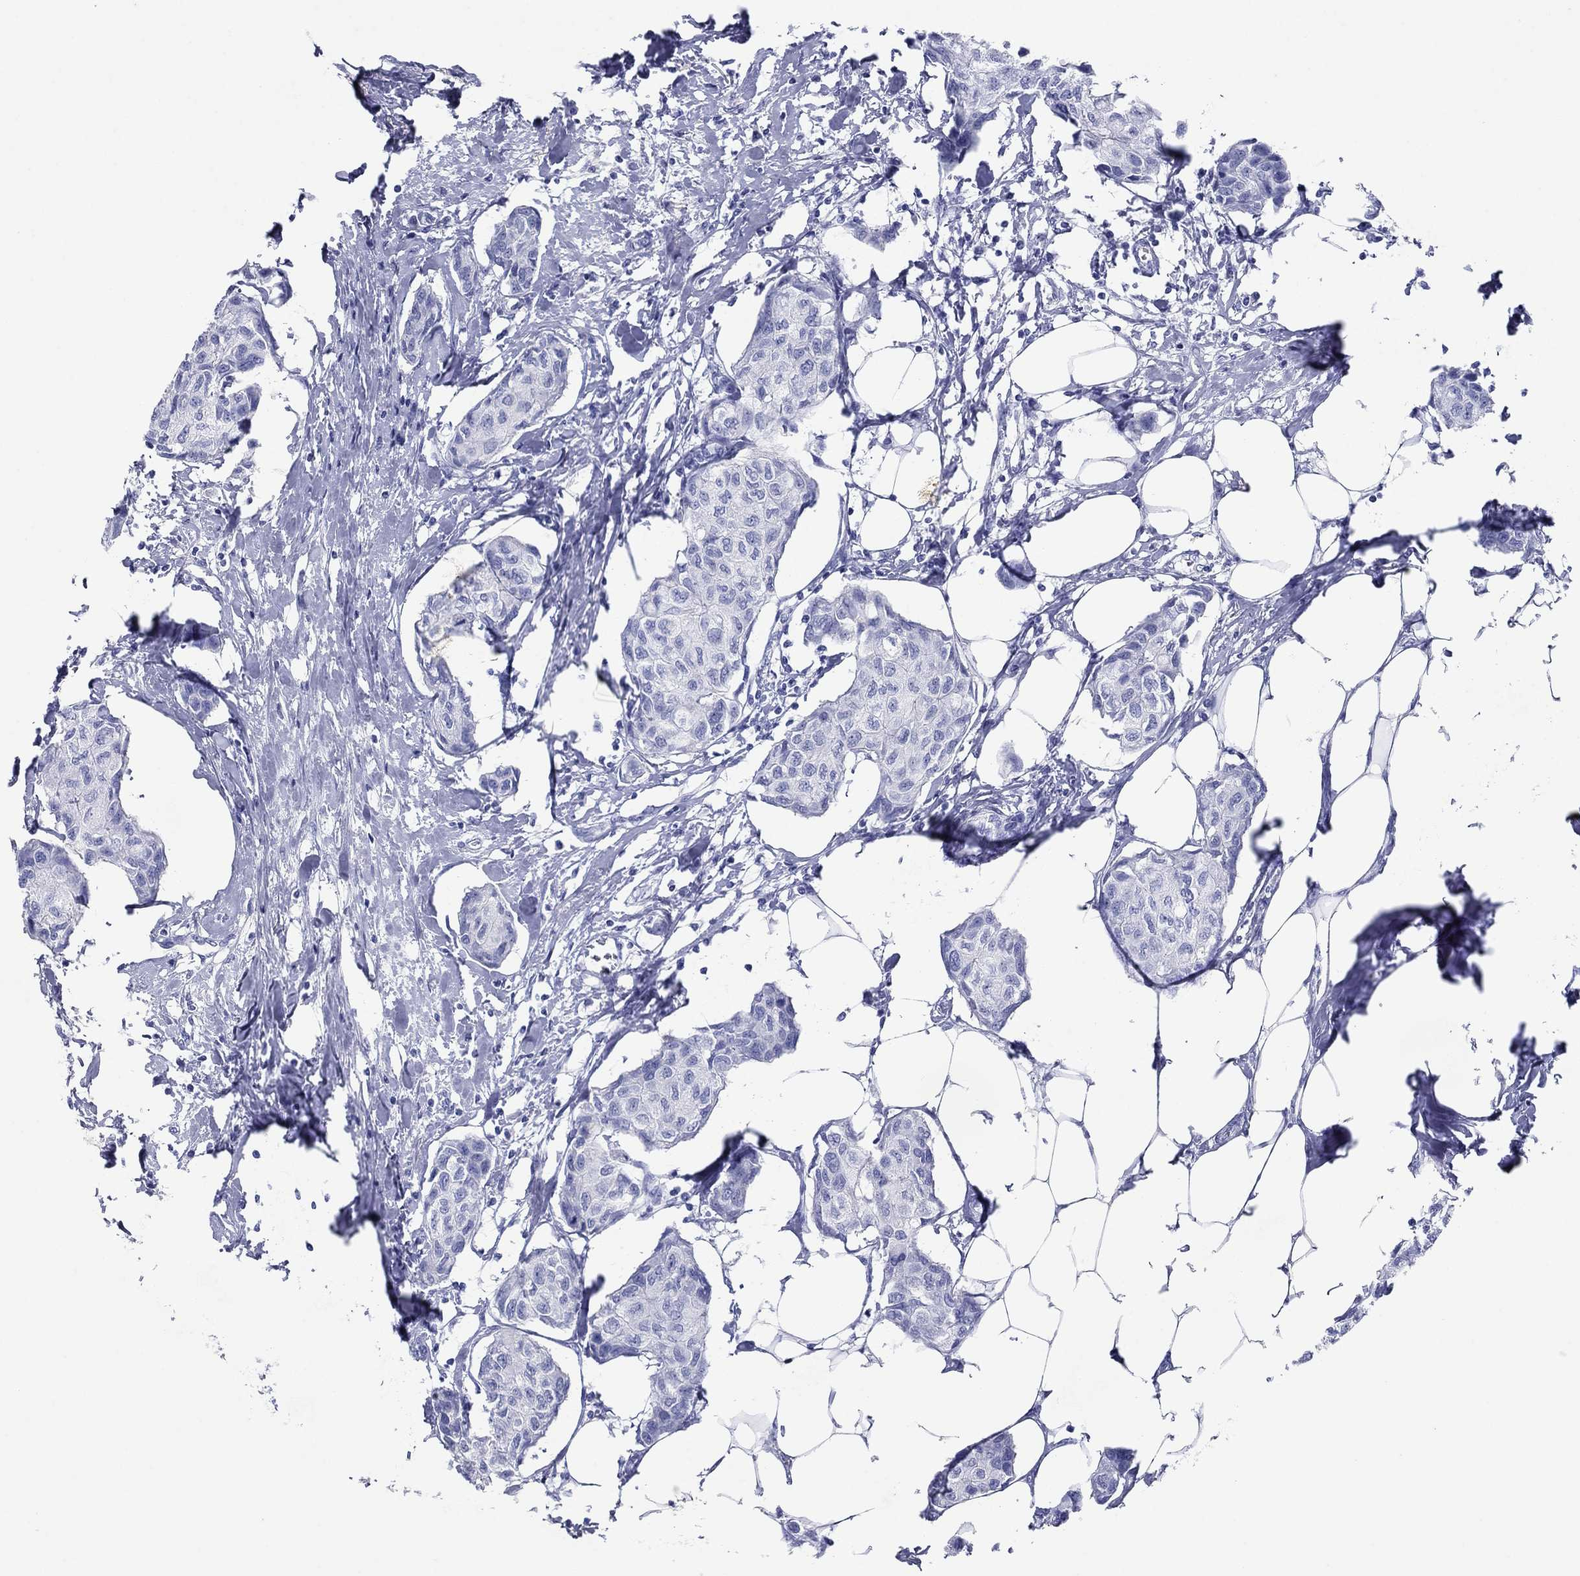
{"staining": {"intensity": "negative", "quantity": "none", "location": "none"}, "tissue": "breast cancer", "cell_type": "Tumor cells", "image_type": "cancer", "snomed": [{"axis": "morphology", "description": "Duct carcinoma"}, {"axis": "topography", "description": "Breast"}], "caption": "Immunohistochemistry histopathology image of human breast cancer (intraductal carcinoma) stained for a protein (brown), which shows no positivity in tumor cells.", "gene": "ATP4A", "patient": {"sex": "female", "age": 80}}